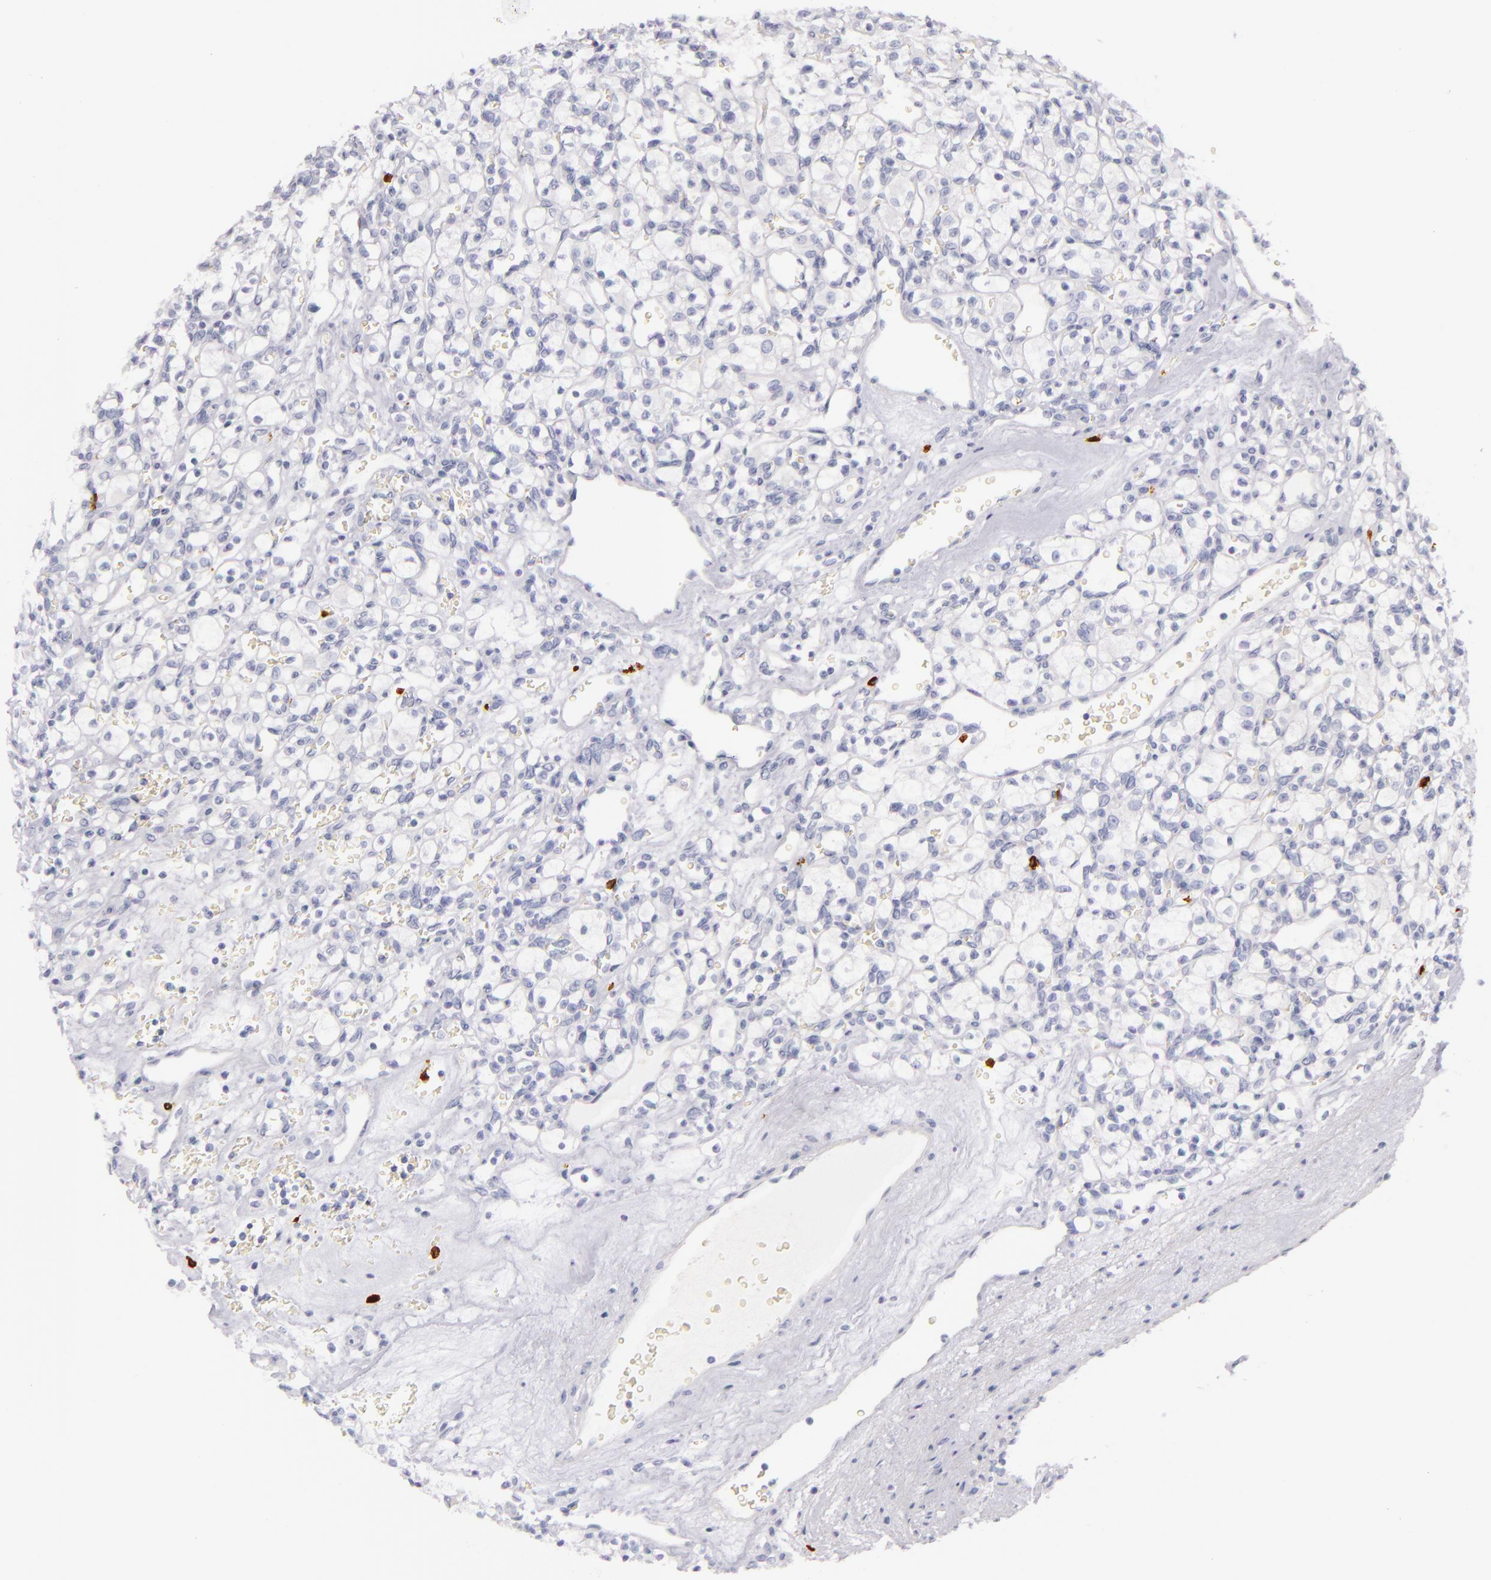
{"staining": {"intensity": "negative", "quantity": "none", "location": "none"}, "tissue": "renal cancer", "cell_type": "Tumor cells", "image_type": "cancer", "snomed": [{"axis": "morphology", "description": "Adenocarcinoma, NOS"}, {"axis": "topography", "description": "Kidney"}], "caption": "DAB immunohistochemical staining of renal adenocarcinoma exhibits no significant positivity in tumor cells. (IHC, brightfield microscopy, high magnification).", "gene": "TPSD1", "patient": {"sex": "female", "age": 62}}